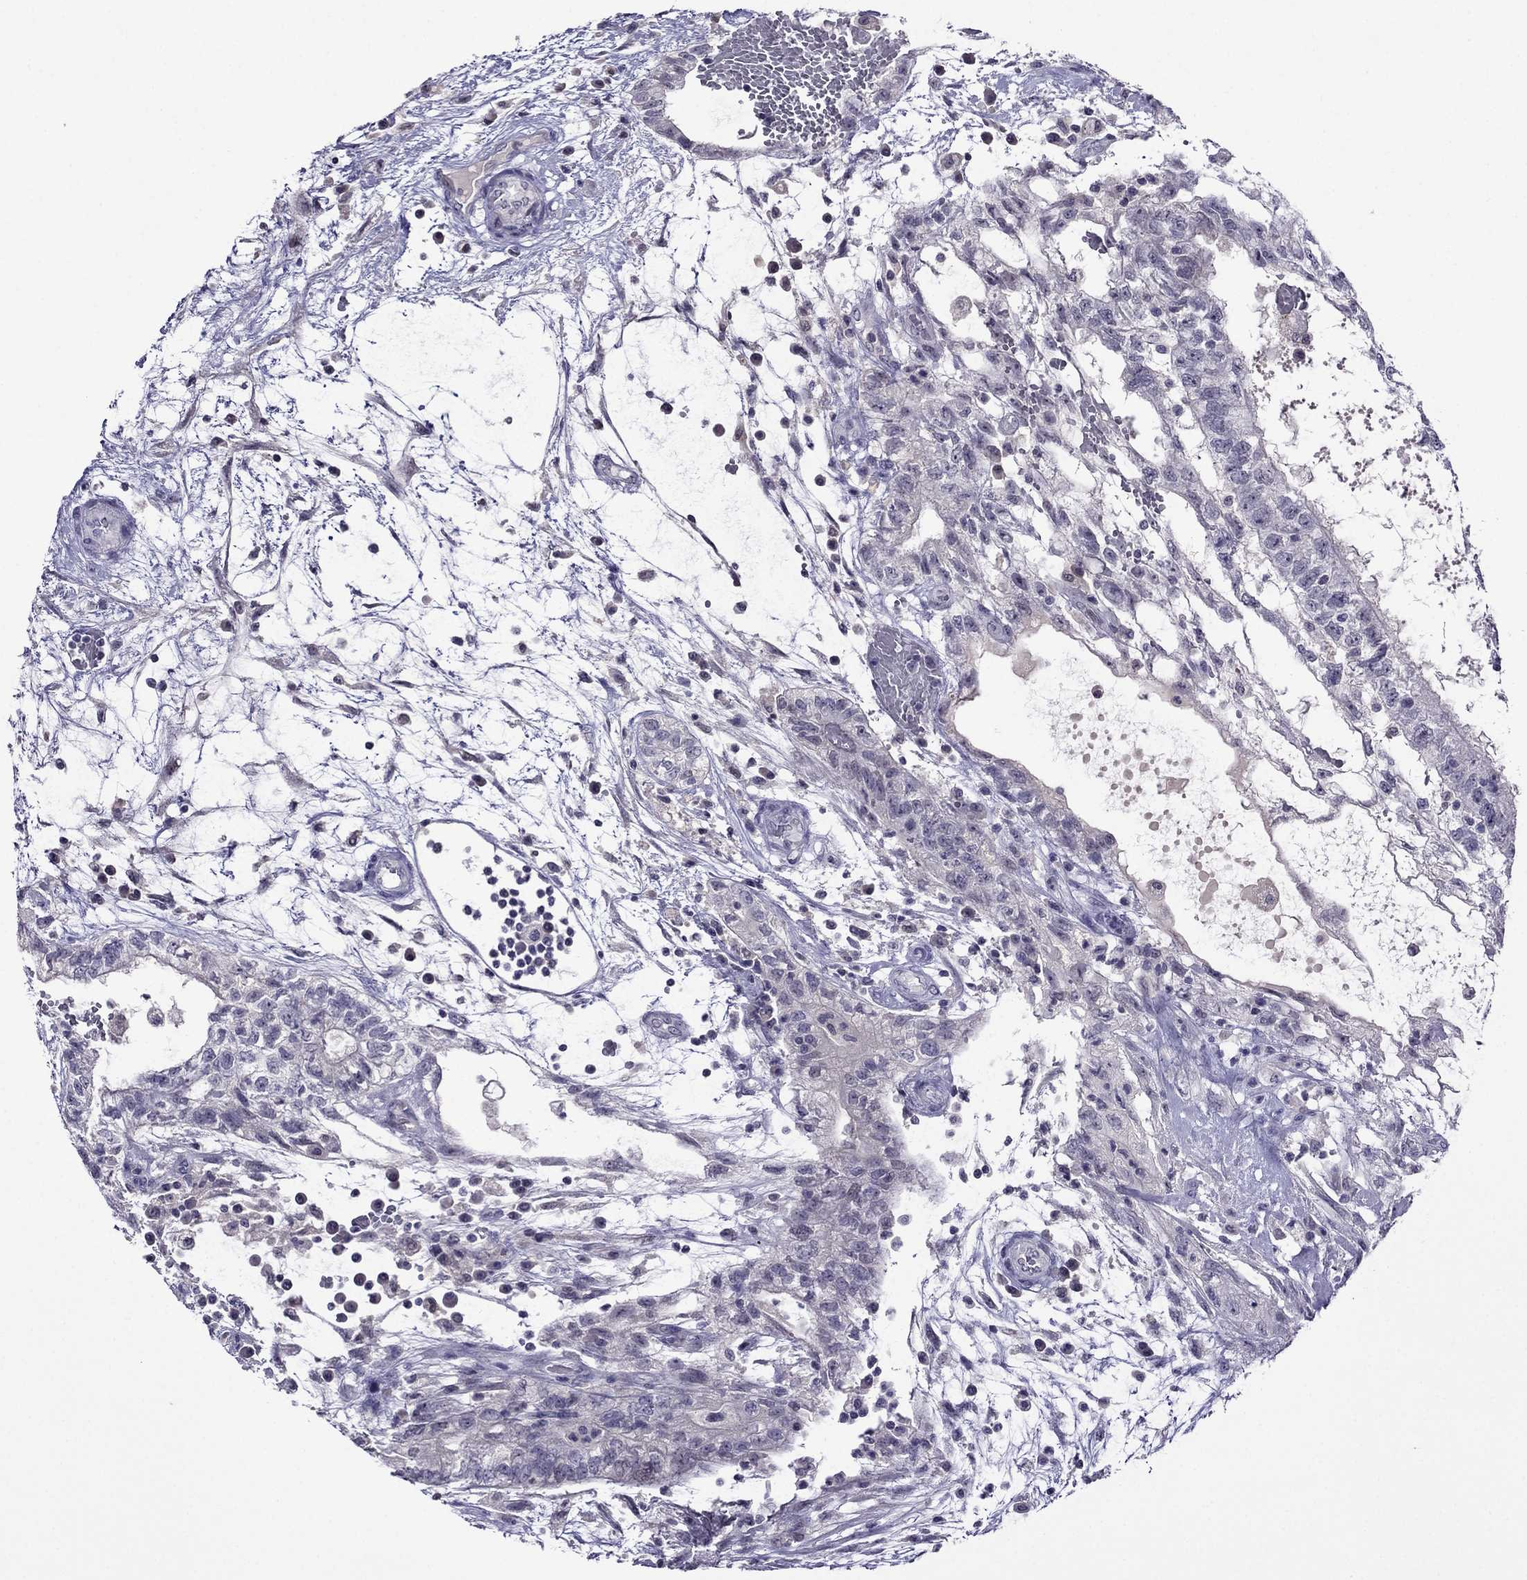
{"staining": {"intensity": "negative", "quantity": "none", "location": "none"}, "tissue": "testis cancer", "cell_type": "Tumor cells", "image_type": "cancer", "snomed": [{"axis": "morphology", "description": "Normal tissue, NOS"}, {"axis": "morphology", "description": "Carcinoma, Embryonal, NOS"}, {"axis": "topography", "description": "Testis"}, {"axis": "topography", "description": "Epididymis"}], "caption": "DAB immunohistochemical staining of human testis cancer demonstrates no significant staining in tumor cells. The staining was performed using DAB (3,3'-diaminobenzidine) to visualize the protein expression in brown, while the nuclei were stained in blue with hematoxylin (Magnification: 20x).", "gene": "SPTBN4", "patient": {"sex": "male", "age": 32}}